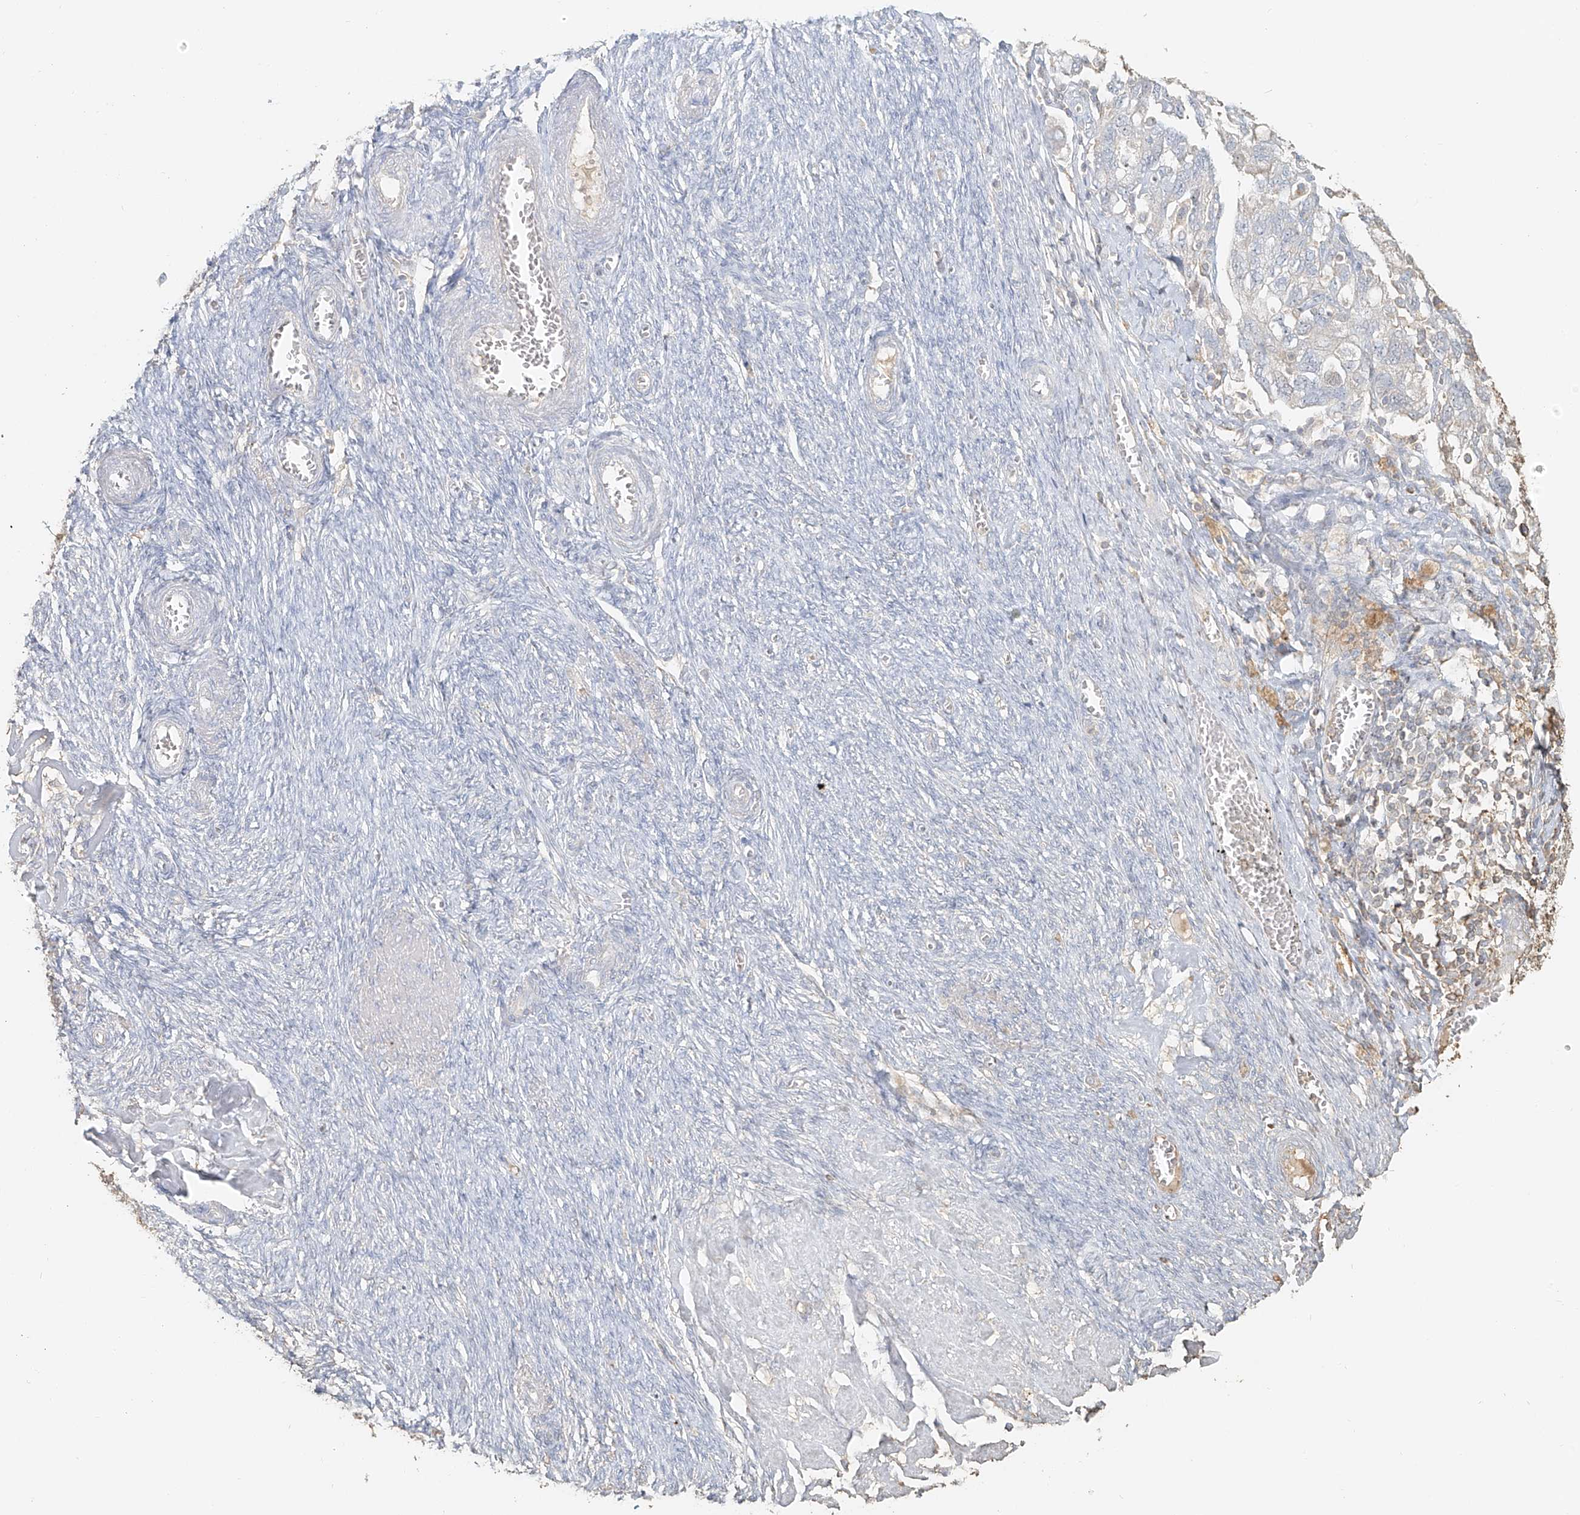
{"staining": {"intensity": "negative", "quantity": "none", "location": "none"}, "tissue": "ovarian cancer", "cell_type": "Tumor cells", "image_type": "cancer", "snomed": [{"axis": "morphology", "description": "Carcinoma, NOS"}, {"axis": "morphology", "description": "Cystadenocarcinoma, serous, NOS"}, {"axis": "topography", "description": "Ovary"}], "caption": "Photomicrograph shows no significant protein positivity in tumor cells of carcinoma (ovarian).", "gene": "NPHS1", "patient": {"sex": "female", "age": 69}}